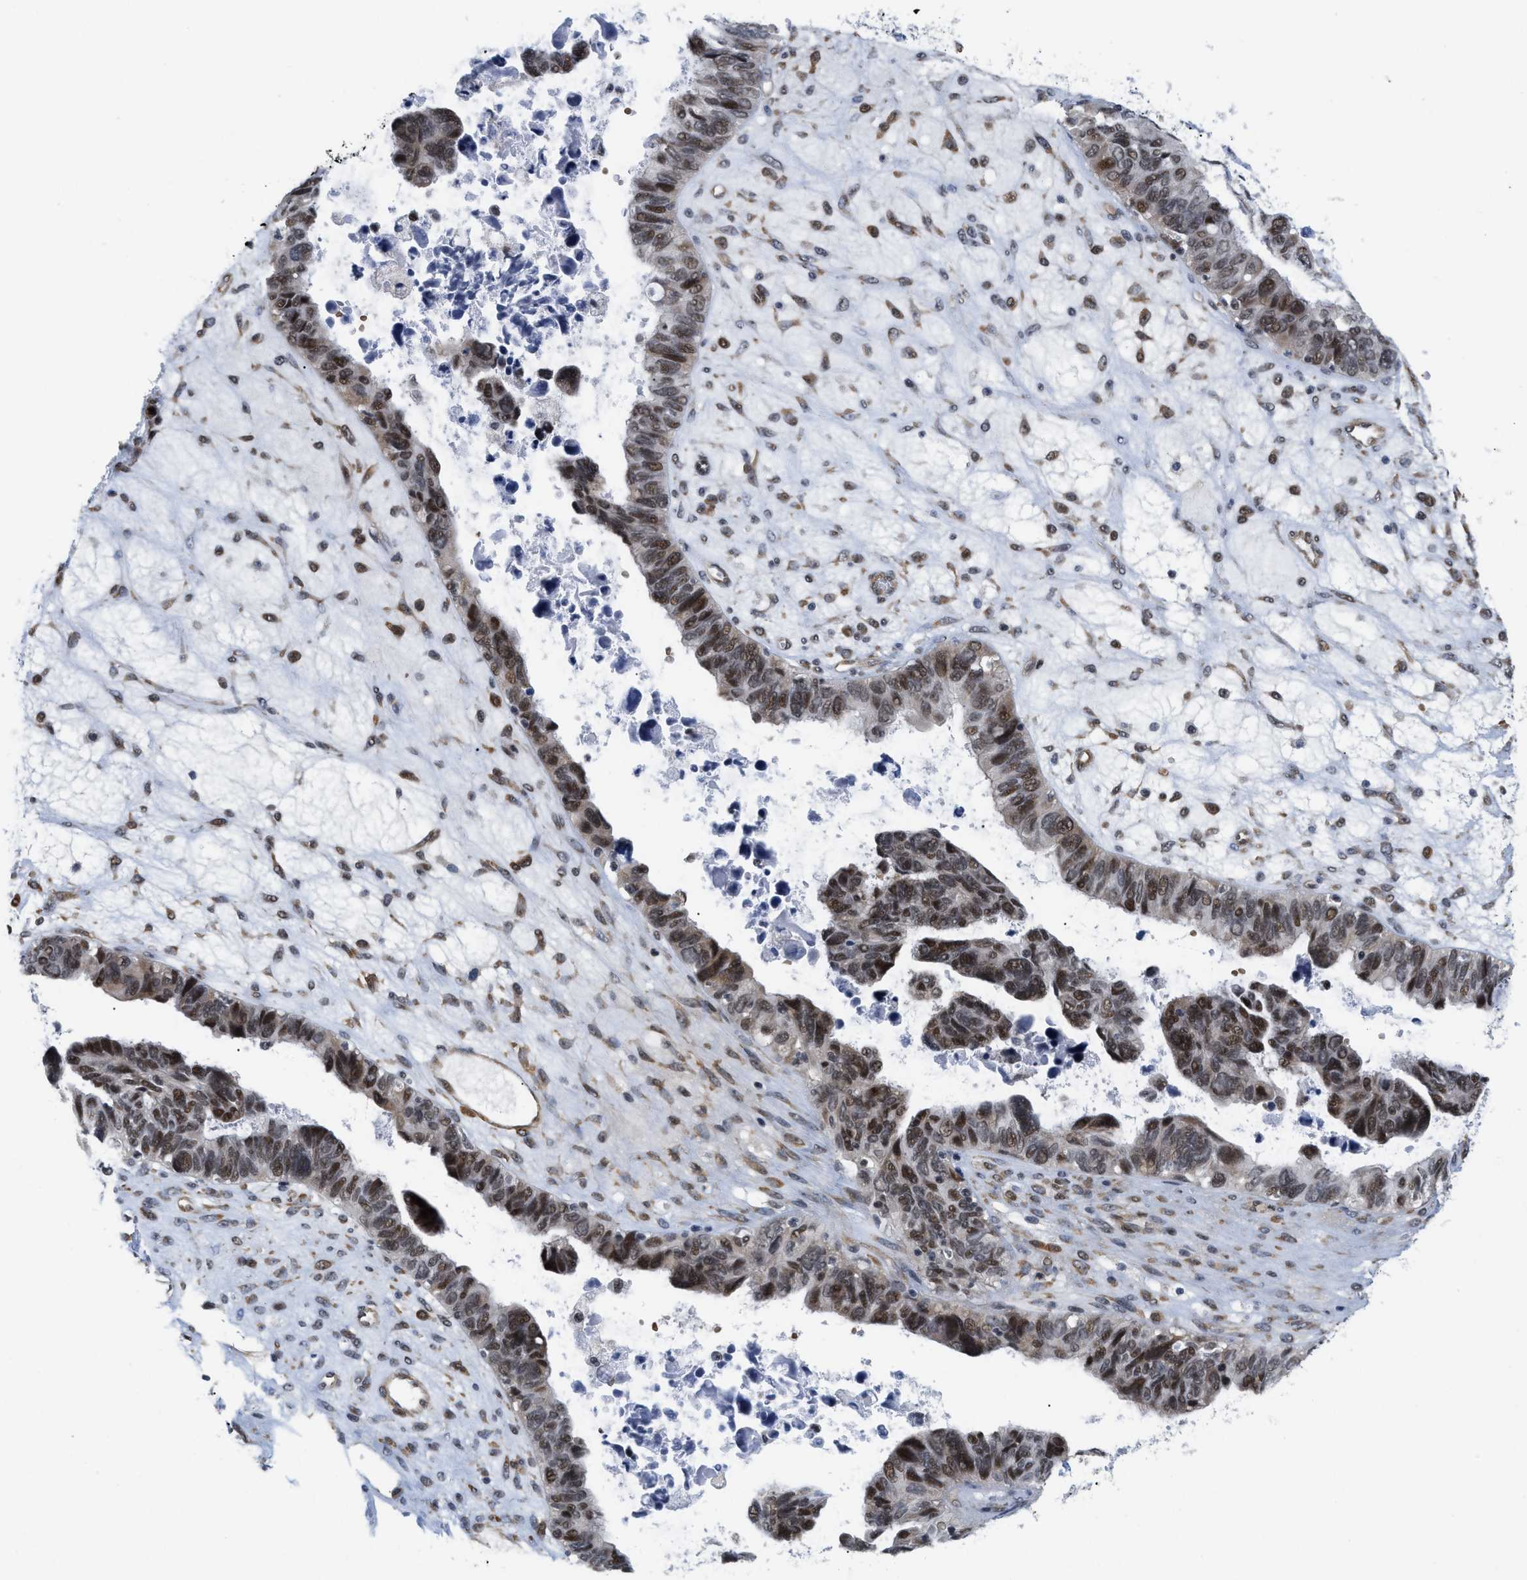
{"staining": {"intensity": "strong", "quantity": ">75%", "location": "nuclear"}, "tissue": "ovarian cancer", "cell_type": "Tumor cells", "image_type": "cancer", "snomed": [{"axis": "morphology", "description": "Cystadenocarcinoma, serous, NOS"}, {"axis": "topography", "description": "Ovary"}], "caption": "A histopathology image of ovarian cancer (serous cystadenocarcinoma) stained for a protein reveals strong nuclear brown staining in tumor cells. Ihc stains the protein of interest in brown and the nuclei are stained blue.", "gene": "GPRASP2", "patient": {"sex": "female", "age": 79}}